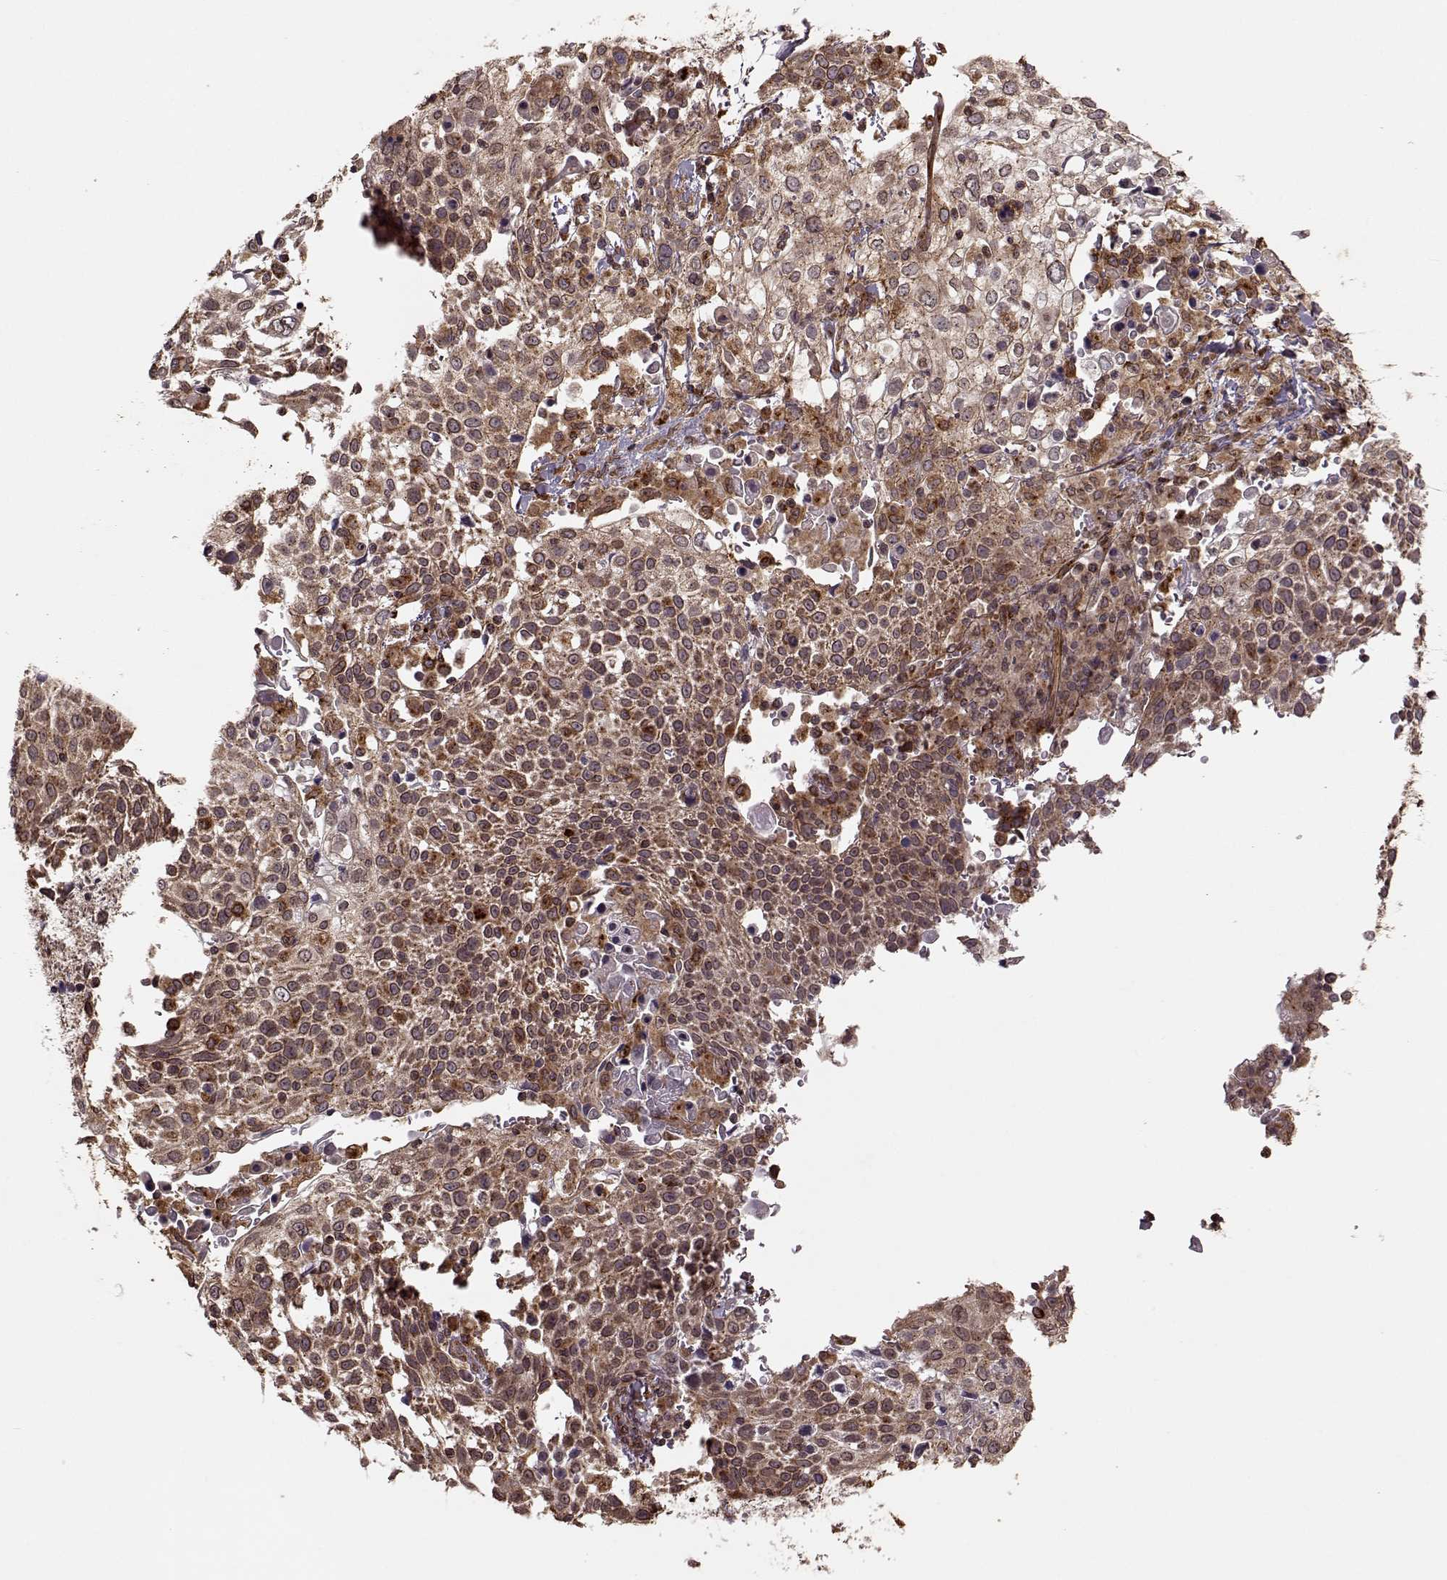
{"staining": {"intensity": "moderate", "quantity": ">75%", "location": "cytoplasmic/membranous"}, "tissue": "cervical cancer", "cell_type": "Tumor cells", "image_type": "cancer", "snomed": [{"axis": "morphology", "description": "Squamous cell carcinoma, NOS"}, {"axis": "topography", "description": "Cervix"}], "caption": "Cervical squamous cell carcinoma stained with immunohistochemistry demonstrates moderate cytoplasmic/membranous positivity in approximately >75% of tumor cells. Immunohistochemistry stains the protein of interest in brown and the nuclei are stained blue.", "gene": "YIPF5", "patient": {"sex": "female", "age": 61}}